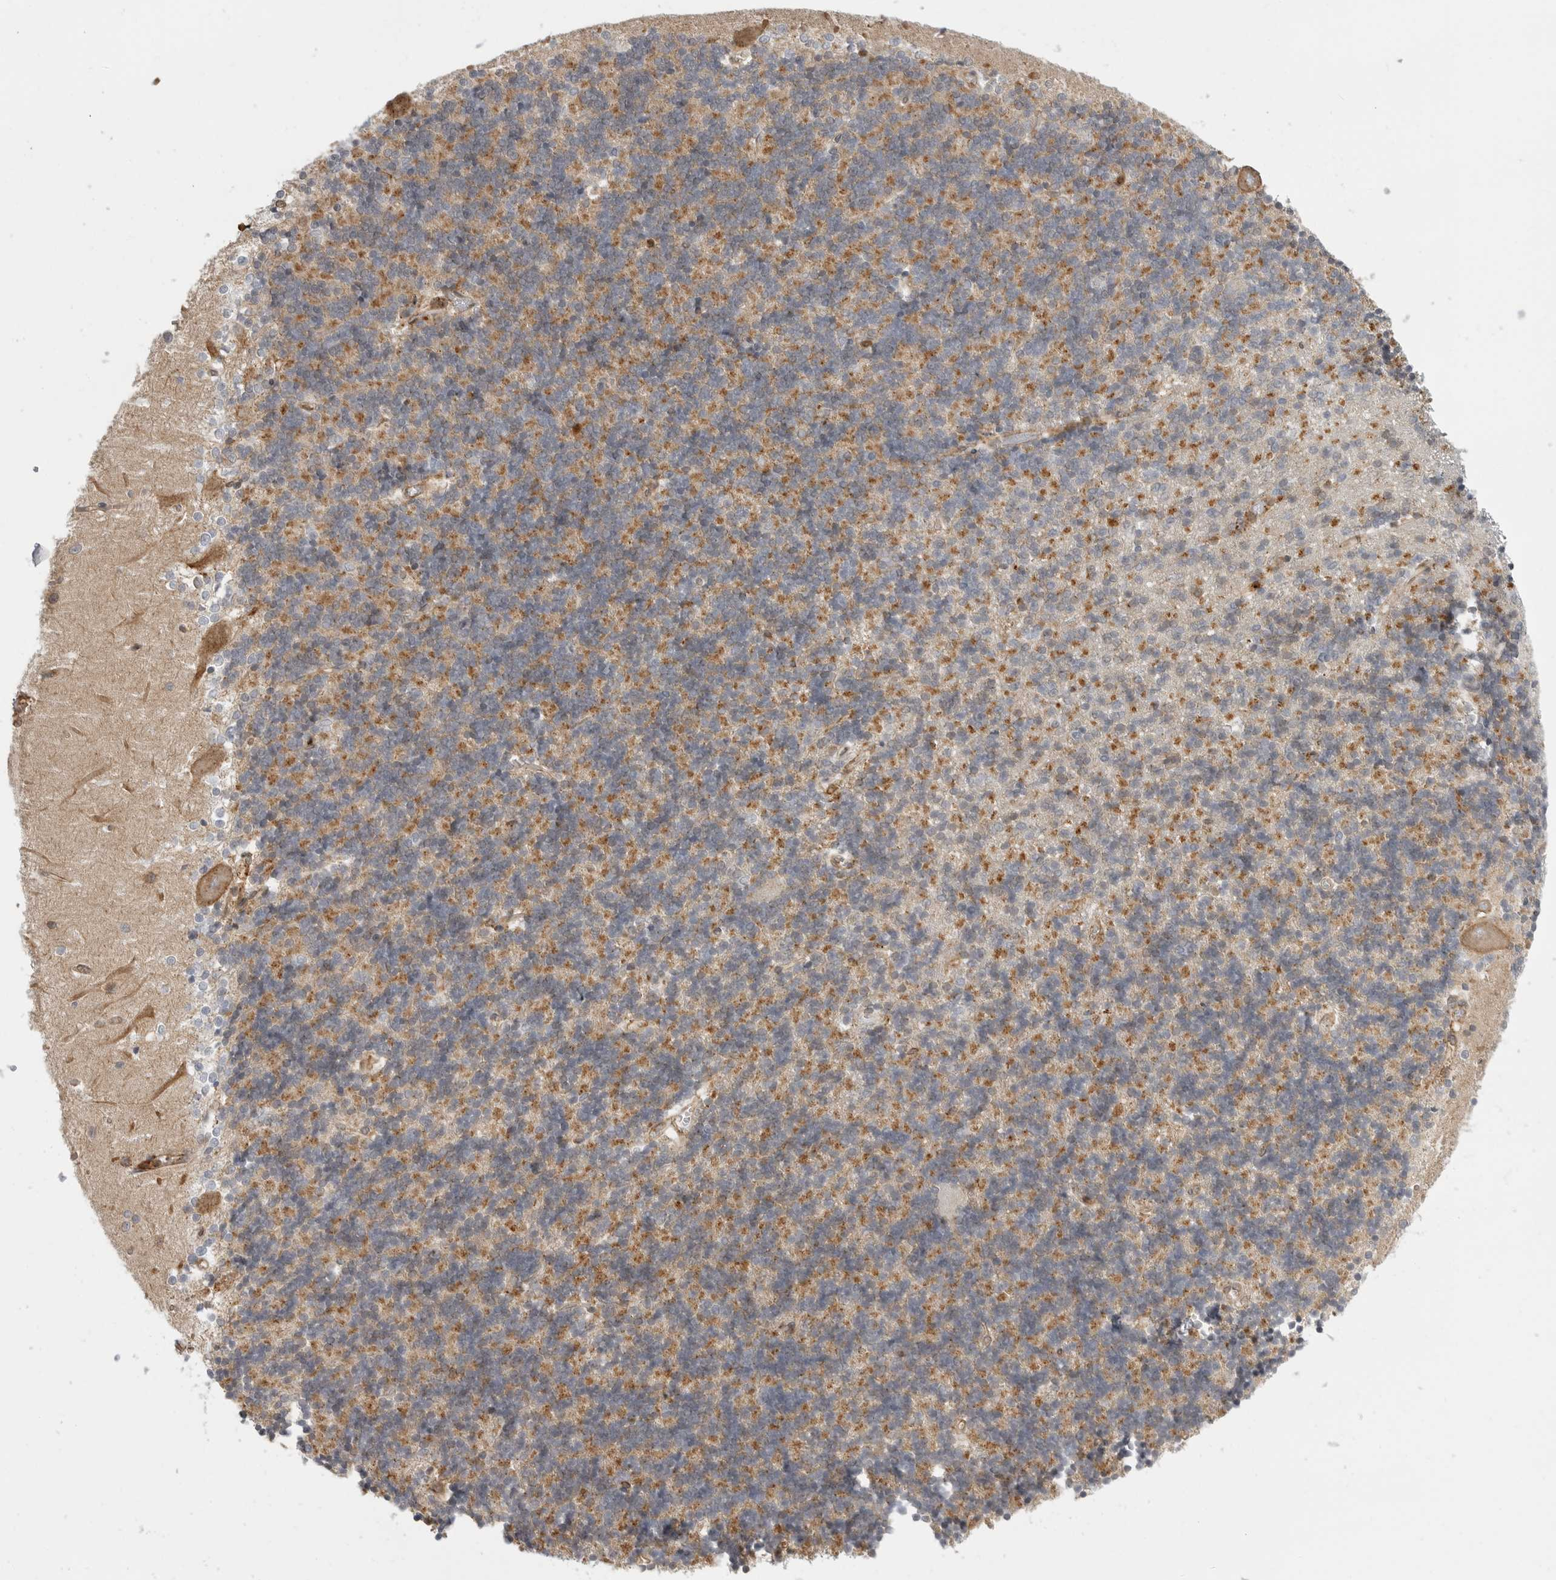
{"staining": {"intensity": "moderate", "quantity": "25%-75%", "location": "cytoplasmic/membranous"}, "tissue": "cerebellum", "cell_type": "Cells in granular layer", "image_type": "normal", "snomed": [{"axis": "morphology", "description": "Normal tissue, NOS"}, {"axis": "topography", "description": "Cerebellum"}], "caption": "Moderate cytoplasmic/membranous staining is identified in about 25%-75% of cells in granular layer in unremarkable cerebellum.", "gene": "ANXA11", "patient": {"sex": "male", "age": 37}}